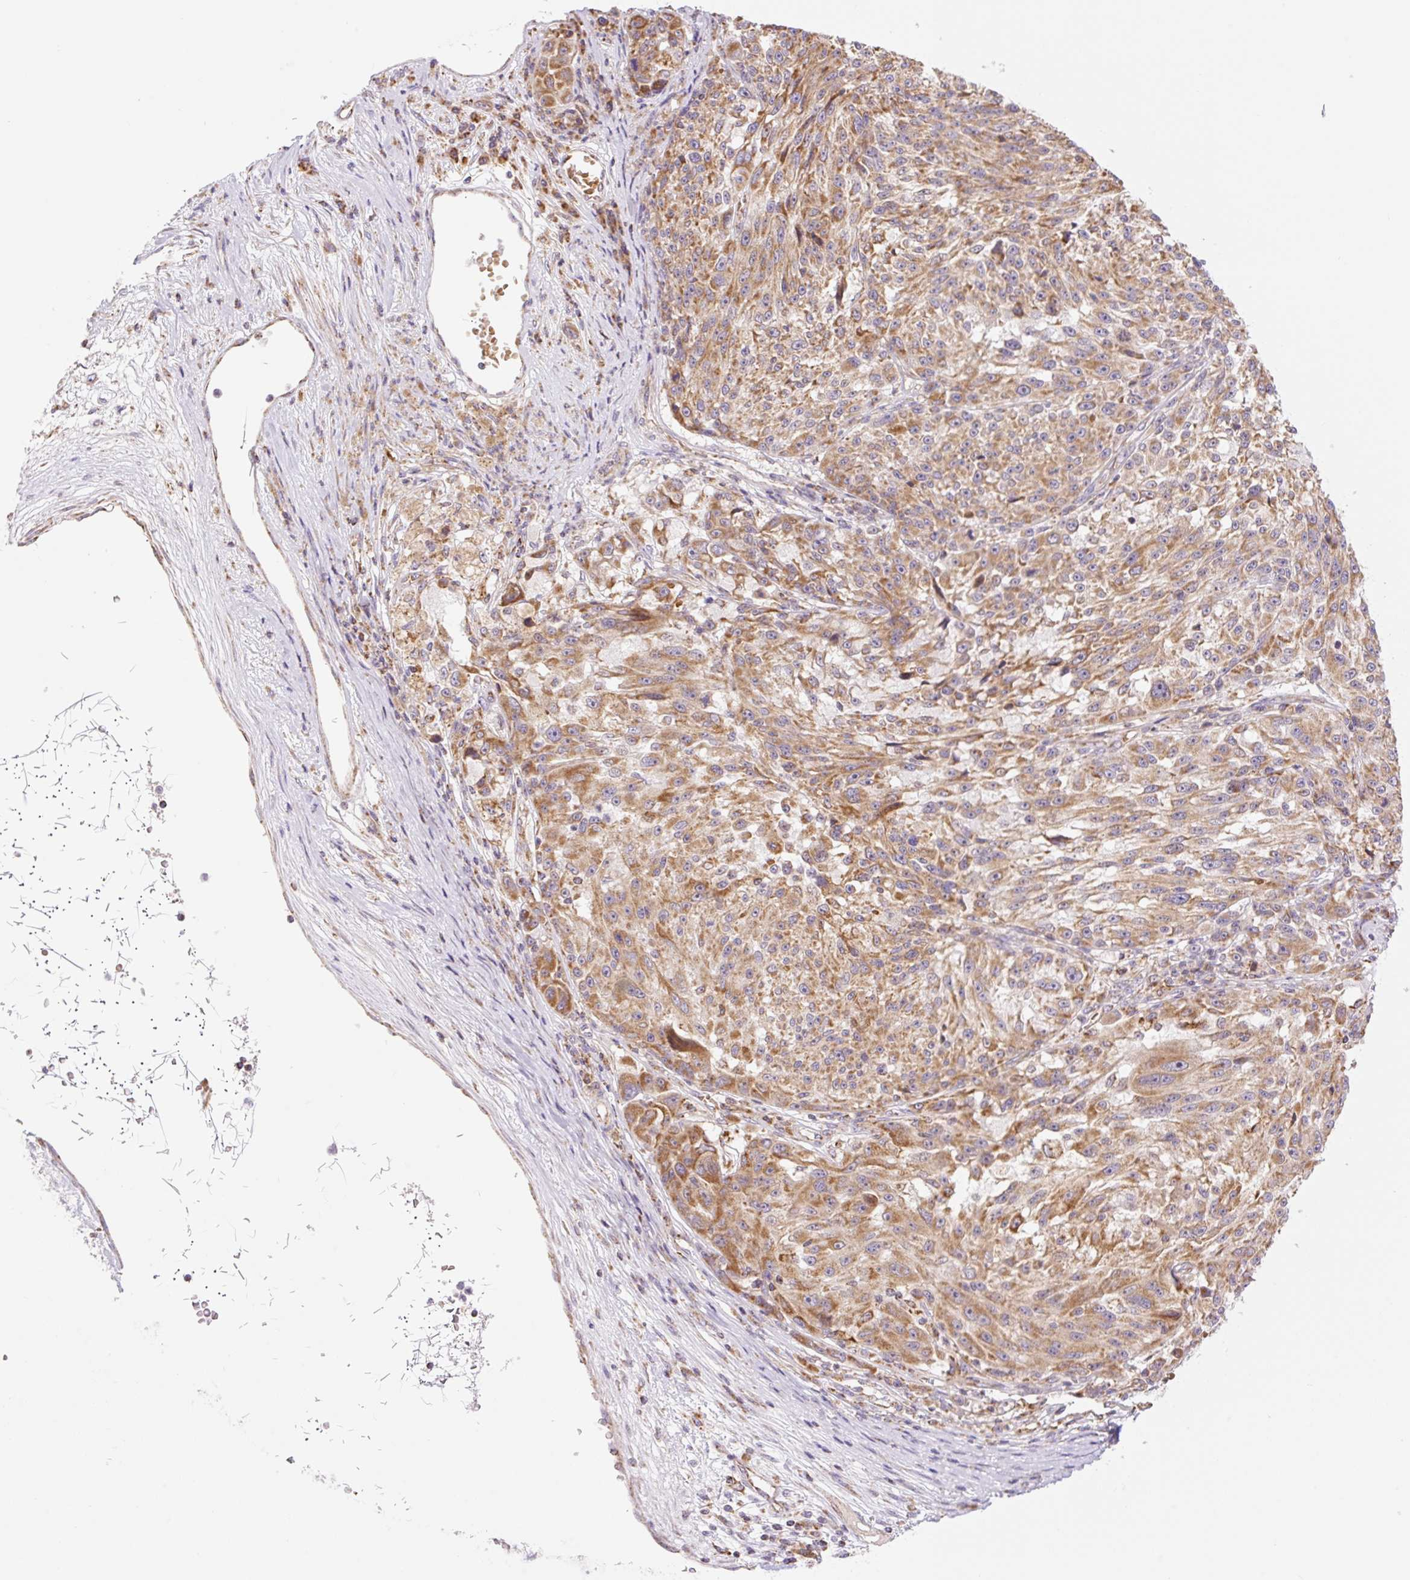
{"staining": {"intensity": "moderate", "quantity": ">75%", "location": "cytoplasmic/membranous"}, "tissue": "melanoma", "cell_type": "Tumor cells", "image_type": "cancer", "snomed": [{"axis": "morphology", "description": "Malignant melanoma, NOS"}, {"axis": "topography", "description": "Skin"}], "caption": "Human melanoma stained for a protein (brown) reveals moderate cytoplasmic/membranous positive expression in approximately >75% of tumor cells.", "gene": "GOSR2", "patient": {"sex": "male", "age": 53}}